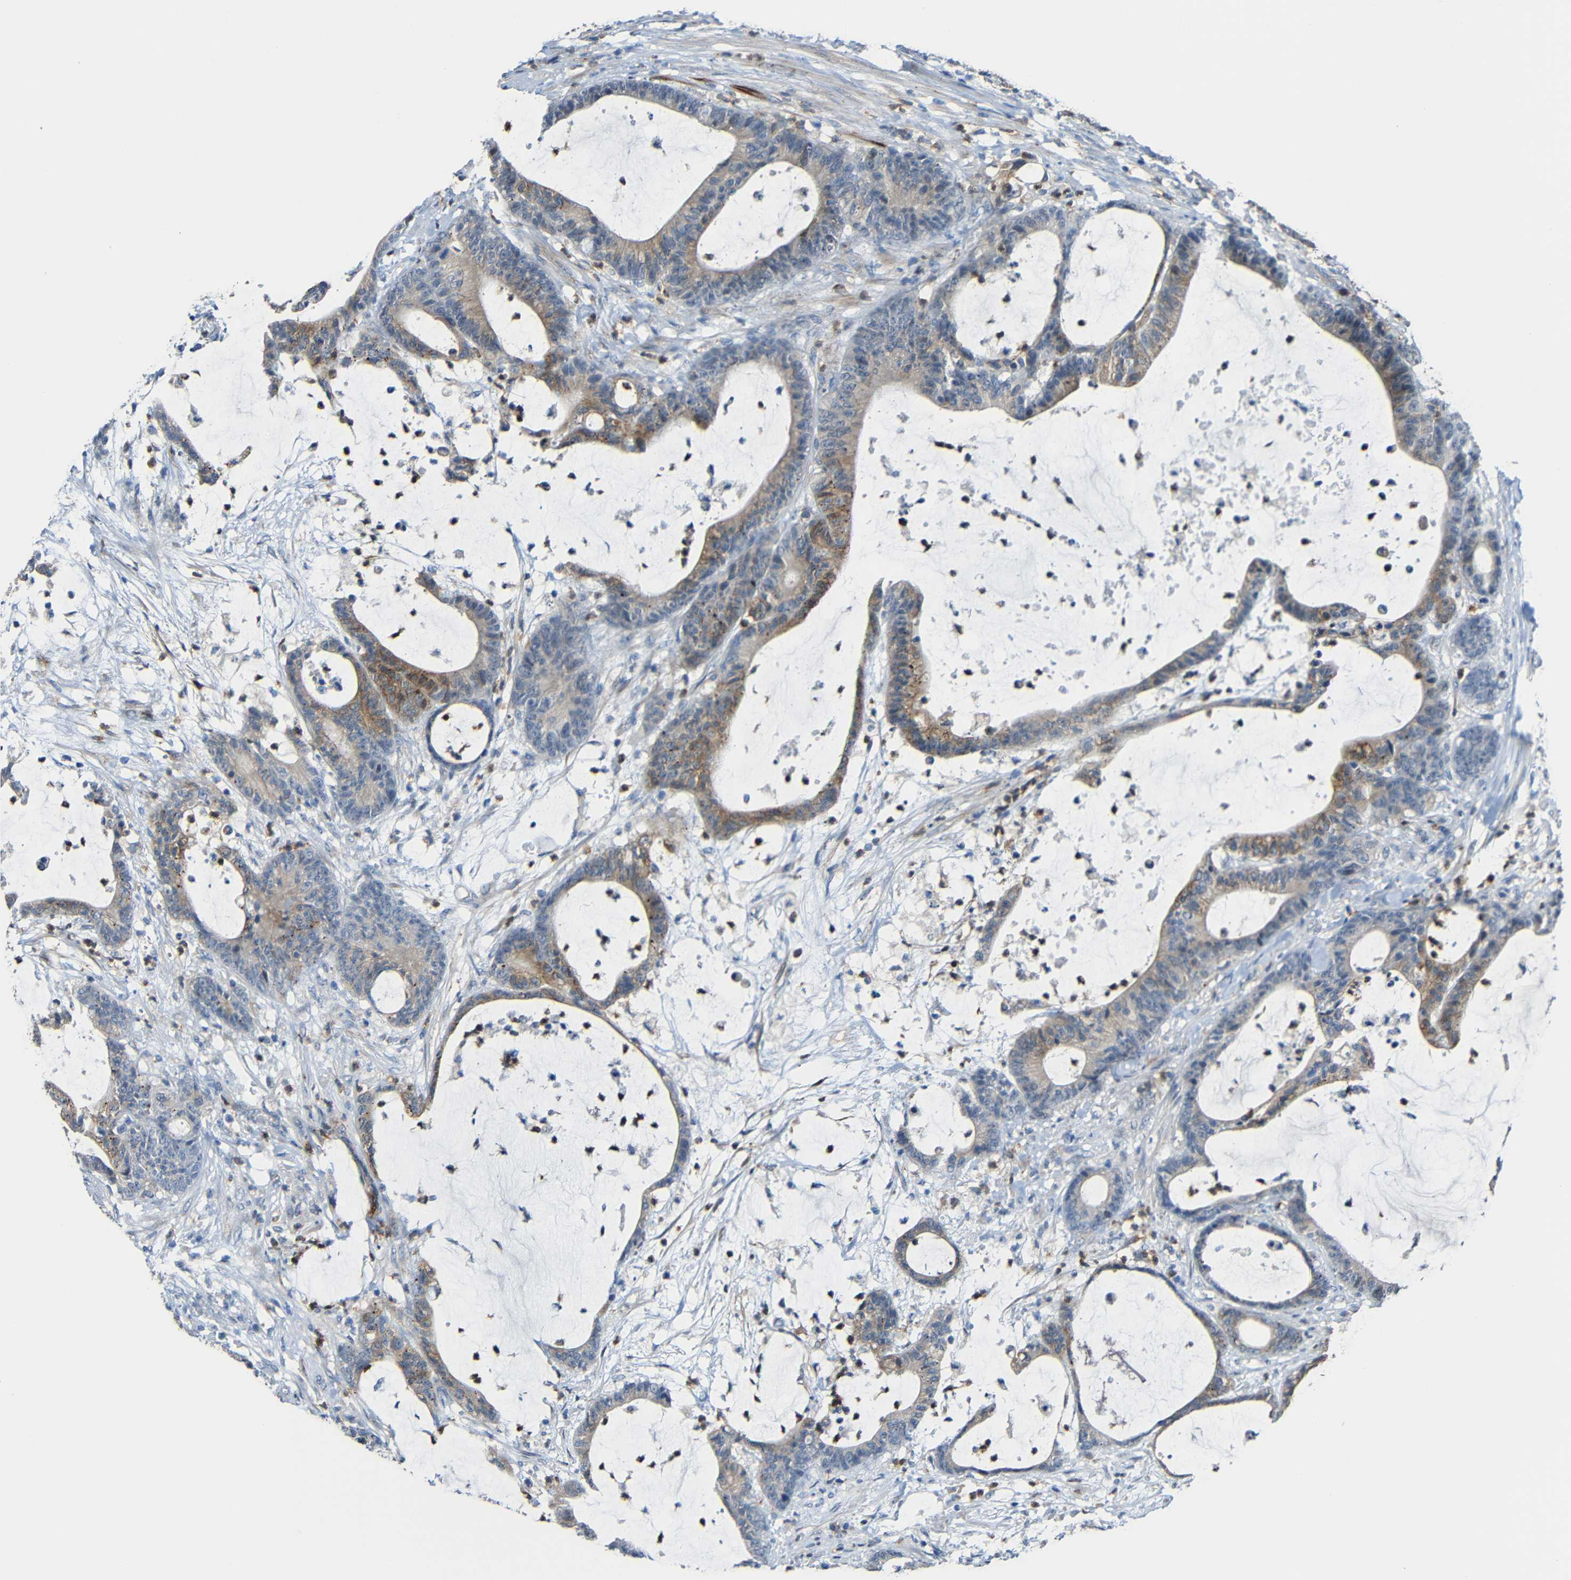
{"staining": {"intensity": "moderate", "quantity": "25%-75%", "location": "cytoplasmic/membranous"}, "tissue": "colorectal cancer", "cell_type": "Tumor cells", "image_type": "cancer", "snomed": [{"axis": "morphology", "description": "Adenocarcinoma, NOS"}, {"axis": "topography", "description": "Colon"}], "caption": "Protein expression analysis of human adenocarcinoma (colorectal) reveals moderate cytoplasmic/membranous expression in about 25%-75% of tumor cells. The staining is performed using DAB brown chromogen to label protein expression. The nuclei are counter-stained blue using hematoxylin.", "gene": "STBD1", "patient": {"sex": "female", "age": 84}}